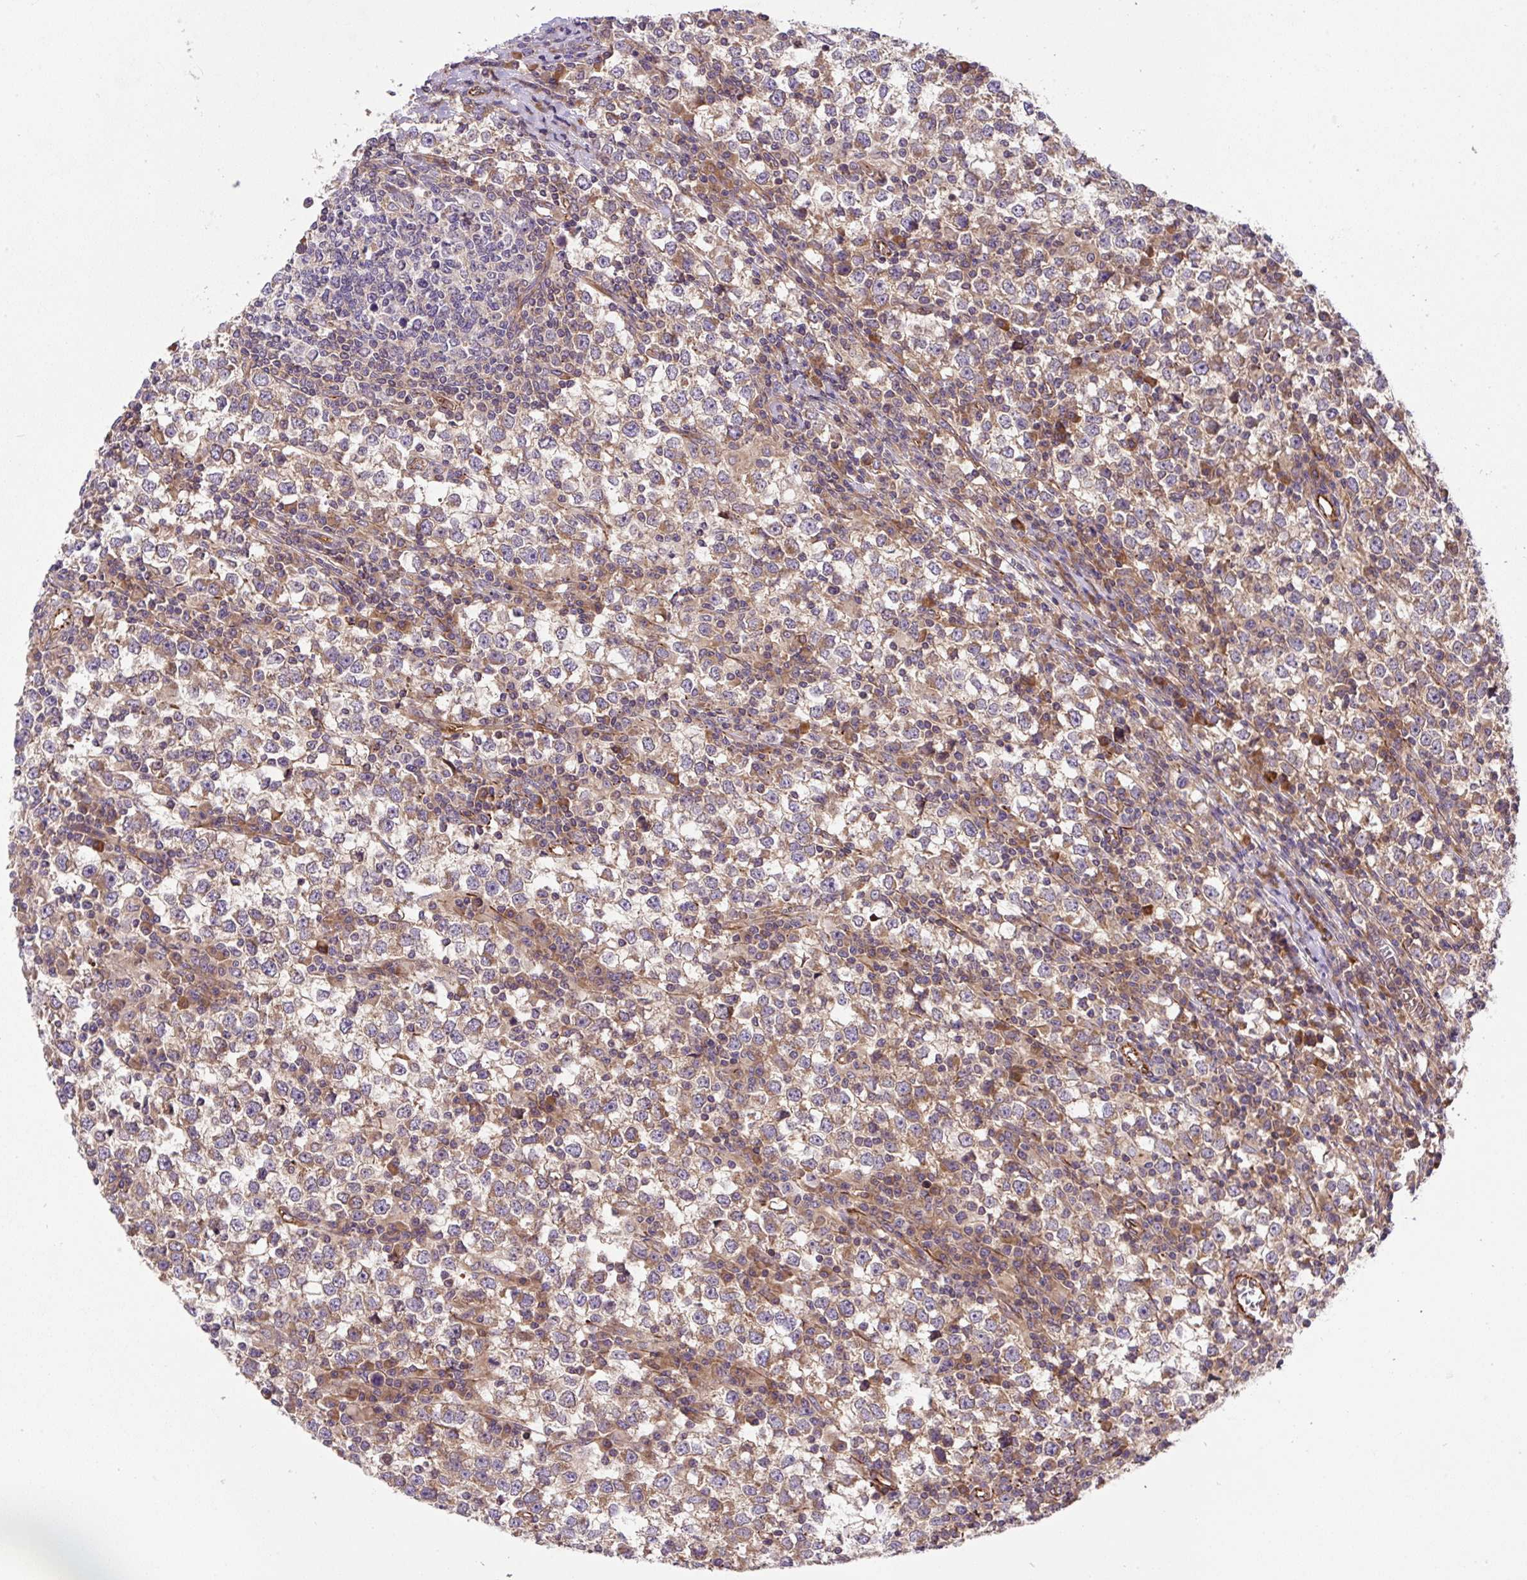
{"staining": {"intensity": "moderate", "quantity": ">75%", "location": "cytoplasmic/membranous"}, "tissue": "testis cancer", "cell_type": "Tumor cells", "image_type": "cancer", "snomed": [{"axis": "morphology", "description": "Seminoma, NOS"}, {"axis": "topography", "description": "Testis"}], "caption": "Approximately >75% of tumor cells in human testis cancer show moderate cytoplasmic/membranous protein positivity as visualized by brown immunohistochemical staining.", "gene": "APOBEC3D", "patient": {"sex": "male", "age": 65}}